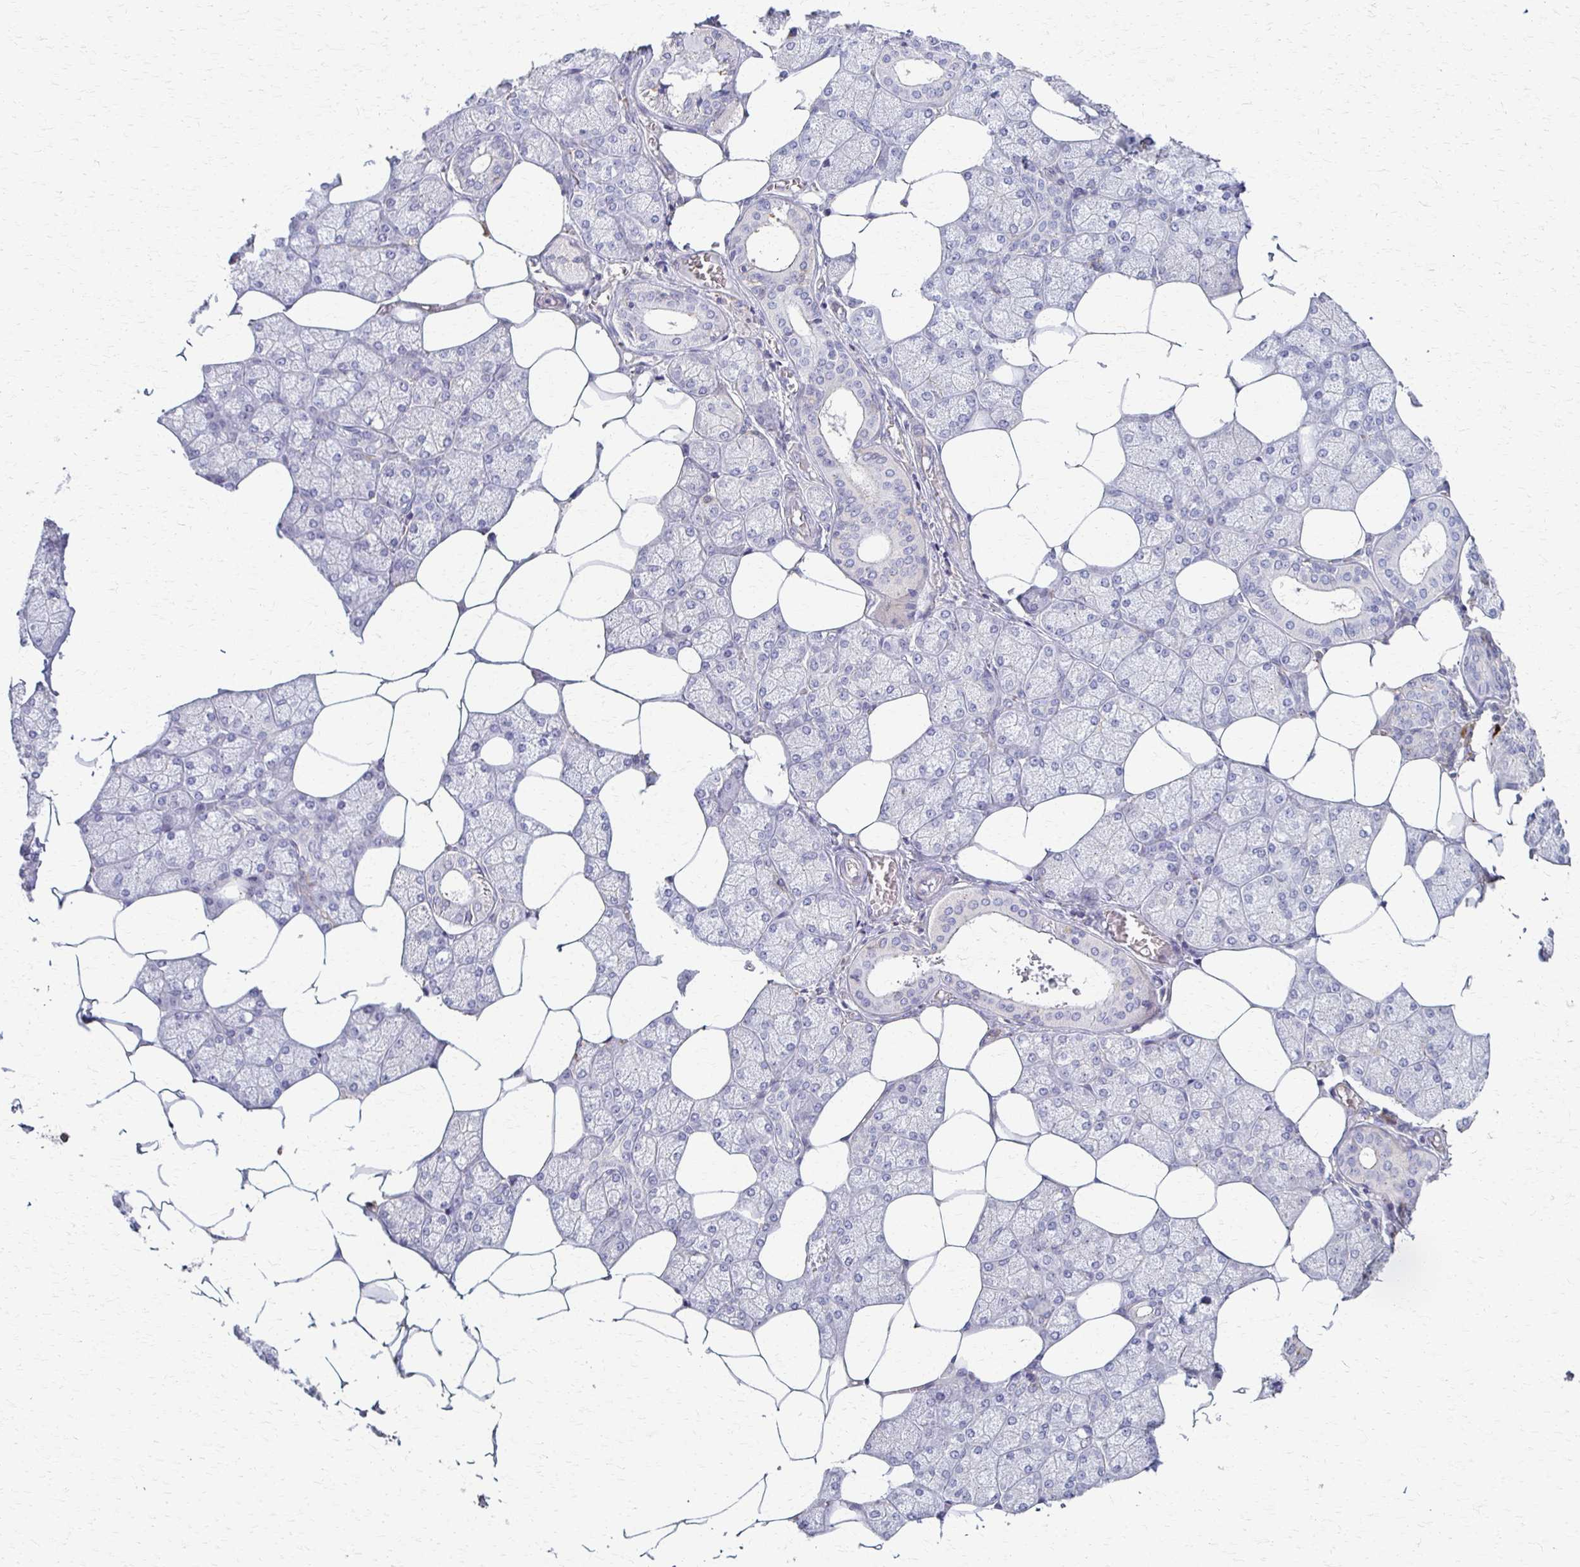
{"staining": {"intensity": "negative", "quantity": "none", "location": "none"}, "tissue": "salivary gland", "cell_type": "Glandular cells", "image_type": "normal", "snomed": [{"axis": "morphology", "description": "Normal tissue, NOS"}, {"axis": "topography", "description": "Salivary gland"}], "caption": "Glandular cells are negative for protein expression in unremarkable human salivary gland. Brightfield microscopy of IHC stained with DAB (brown) and hematoxylin (blue), captured at high magnification.", "gene": "C1QTNF7", "patient": {"sex": "female", "age": 43}}